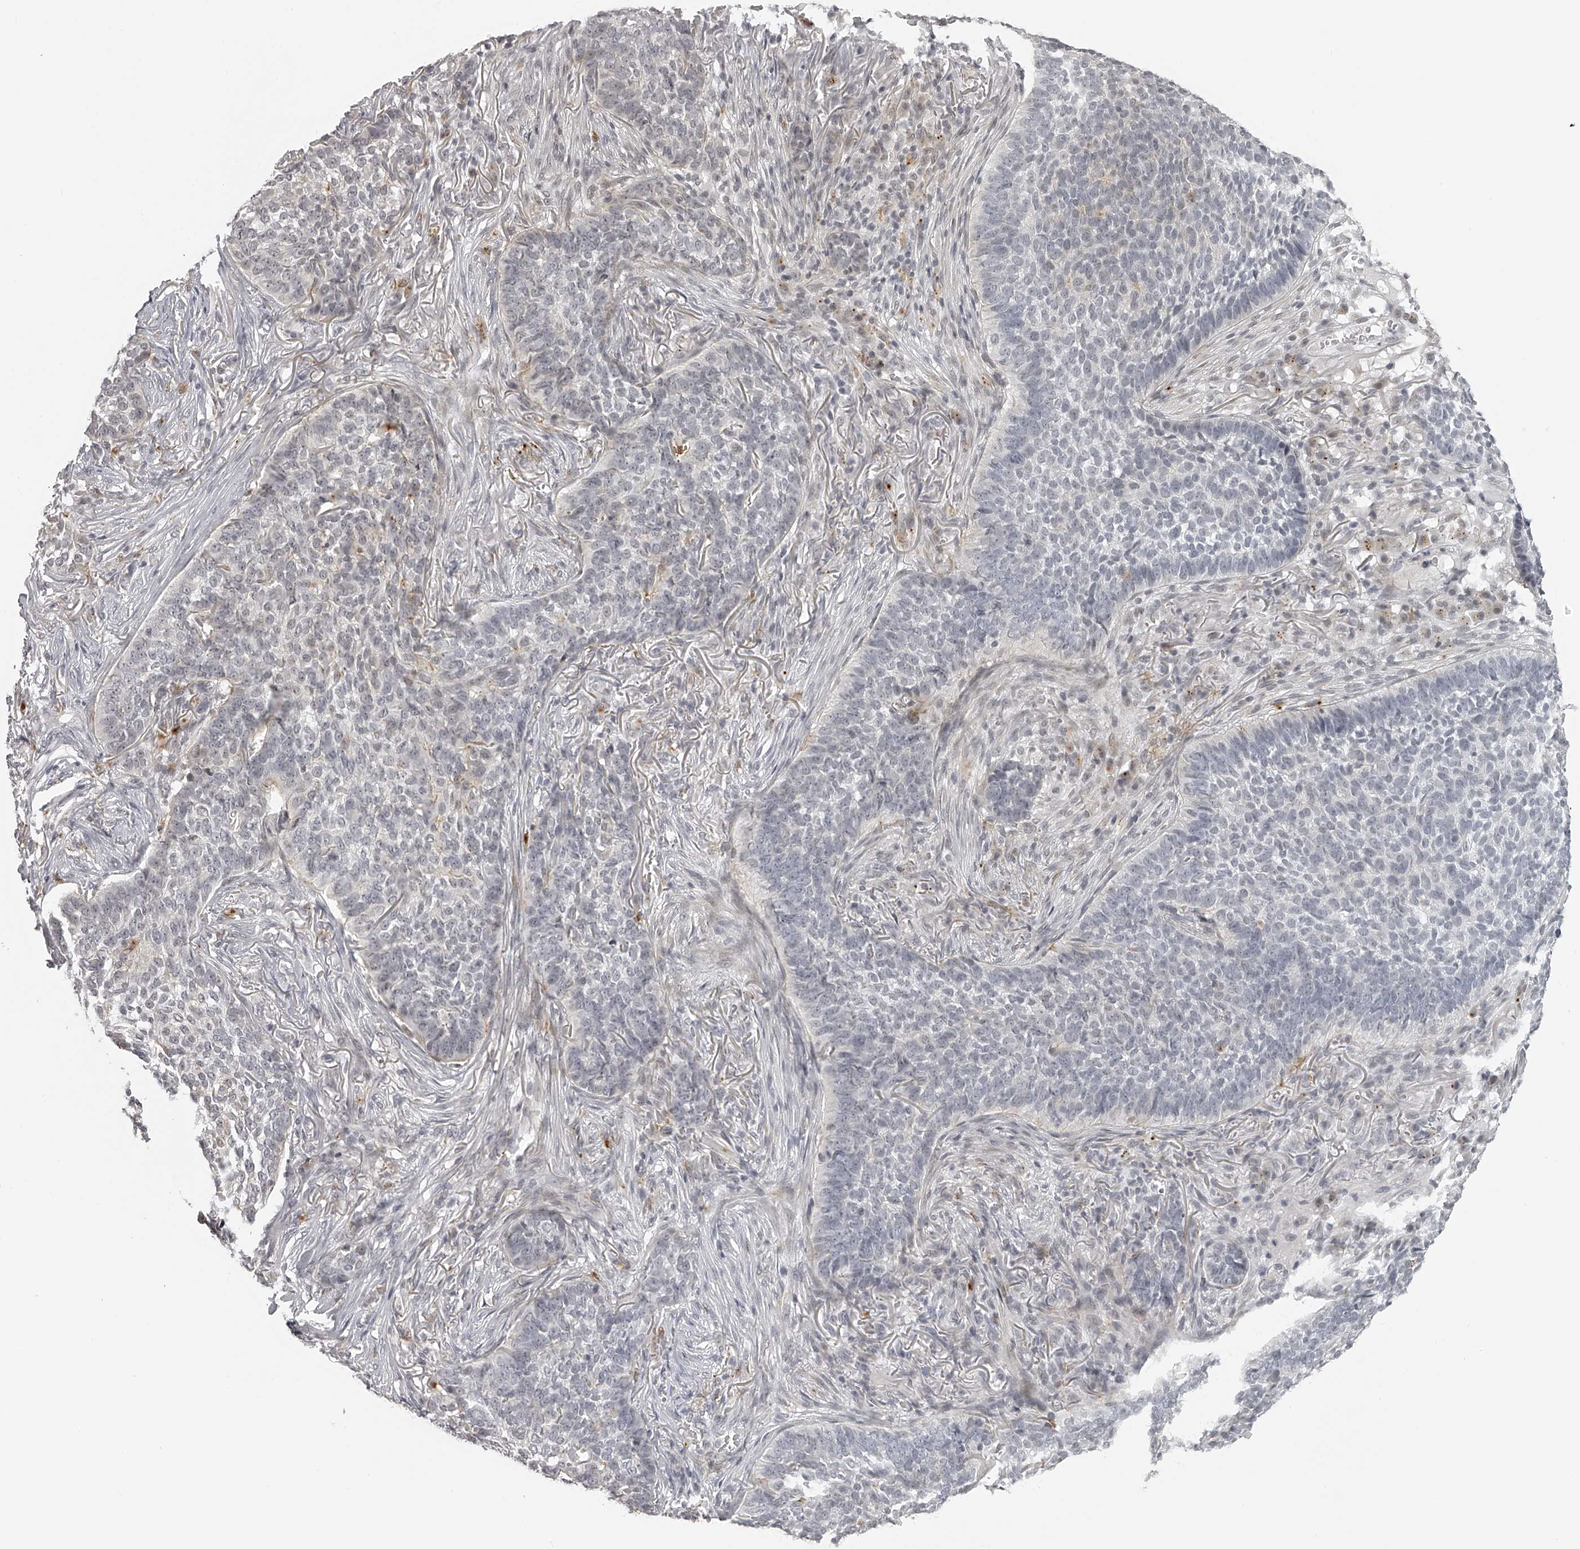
{"staining": {"intensity": "negative", "quantity": "none", "location": "none"}, "tissue": "skin cancer", "cell_type": "Tumor cells", "image_type": "cancer", "snomed": [{"axis": "morphology", "description": "Basal cell carcinoma"}, {"axis": "topography", "description": "Skin"}], "caption": "Immunohistochemistry (IHC) image of neoplastic tissue: human basal cell carcinoma (skin) stained with DAB shows no significant protein staining in tumor cells.", "gene": "RNF220", "patient": {"sex": "male", "age": 85}}